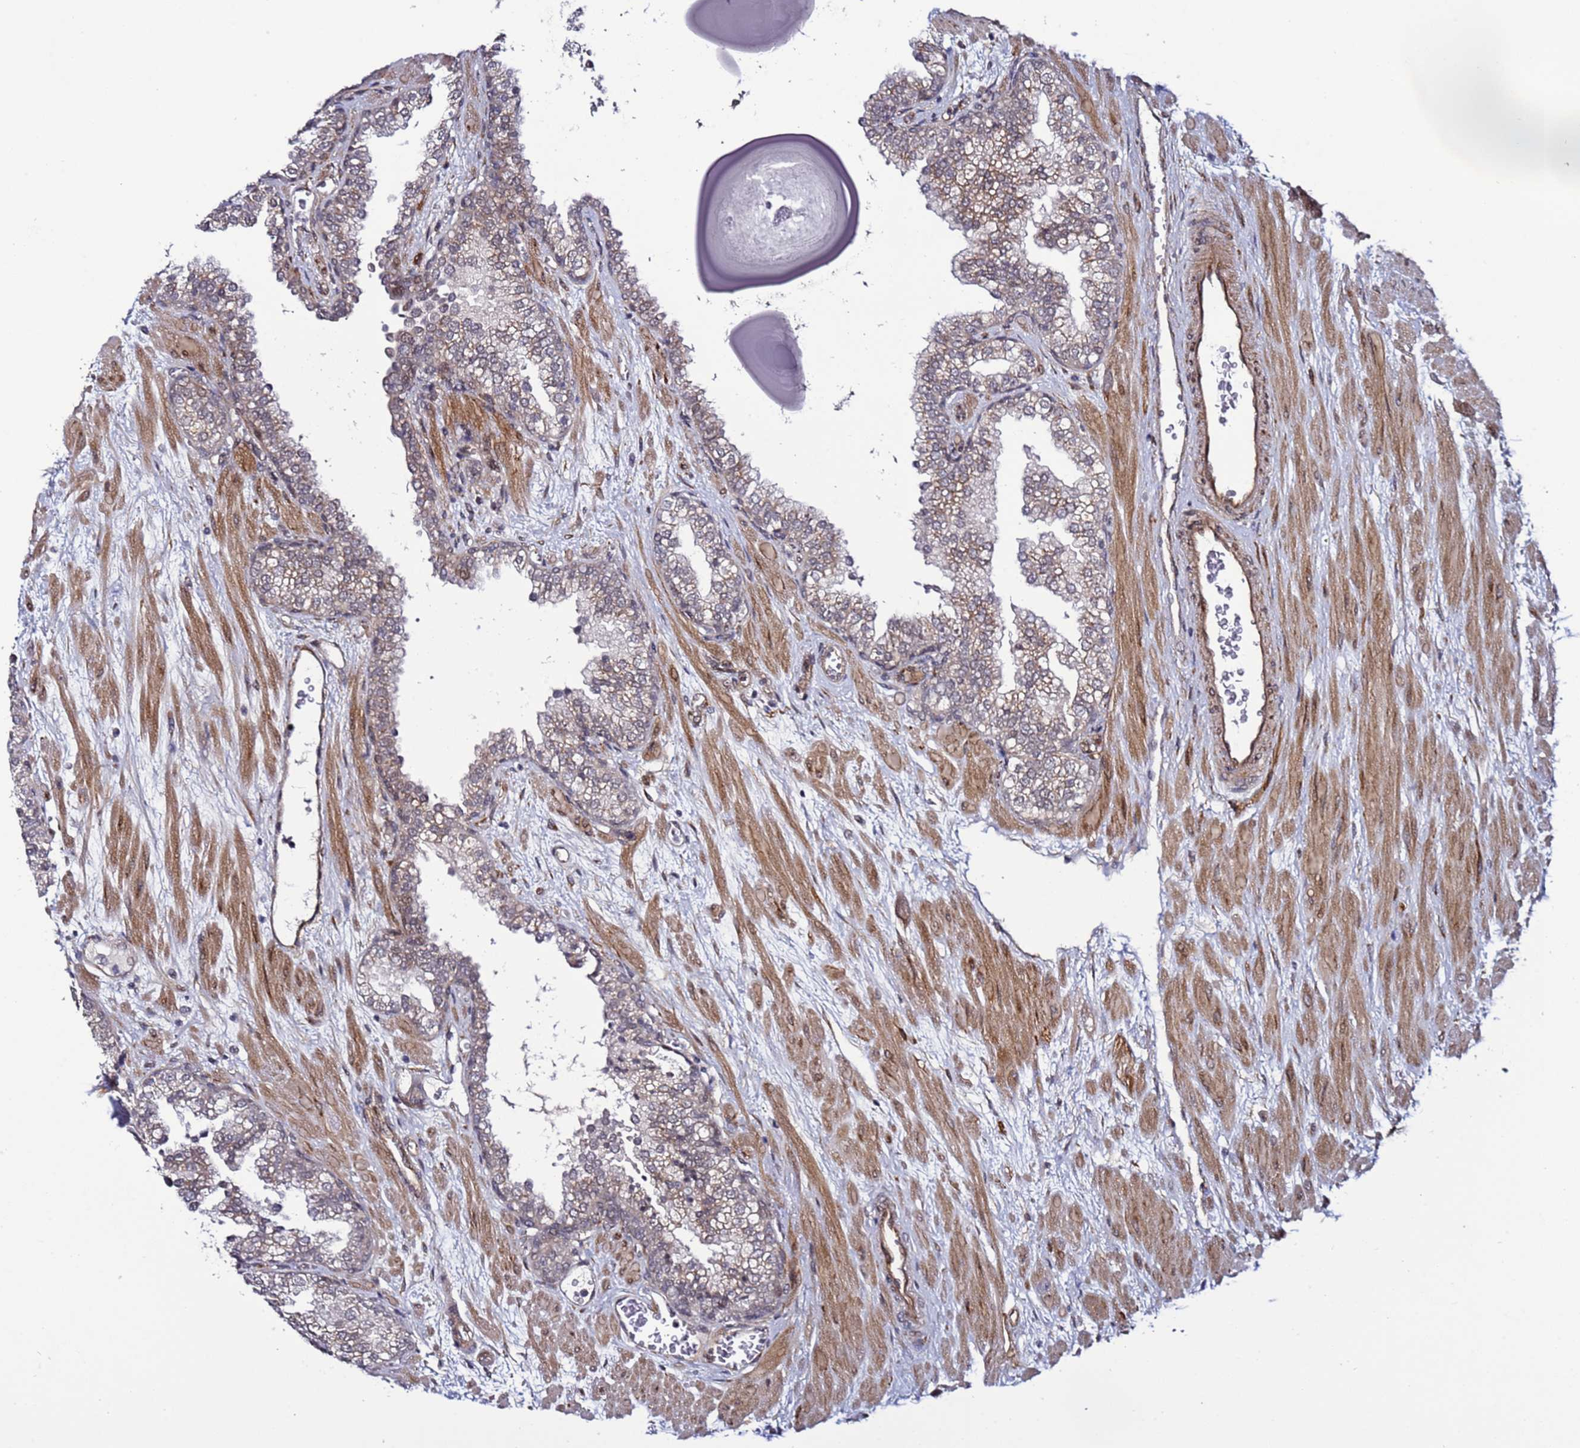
{"staining": {"intensity": "moderate", "quantity": "<25%", "location": "cytoplasmic/membranous"}, "tissue": "prostate", "cell_type": "Glandular cells", "image_type": "normal", "snomed": [{"axis": "morphology", "description": "Normal tissue, NOS"}, {"axis": "topography", "description": "Prostate"}], "caption": "A photomicrograph showing moderate cytoplasmic/membranous staining in approximately <25% of glandular cells in unremarkable prostate, as visualized by brown immunohistochemical staining.", "gene": "POLR2D", "patient": {"sex": "male", "age": 48}}